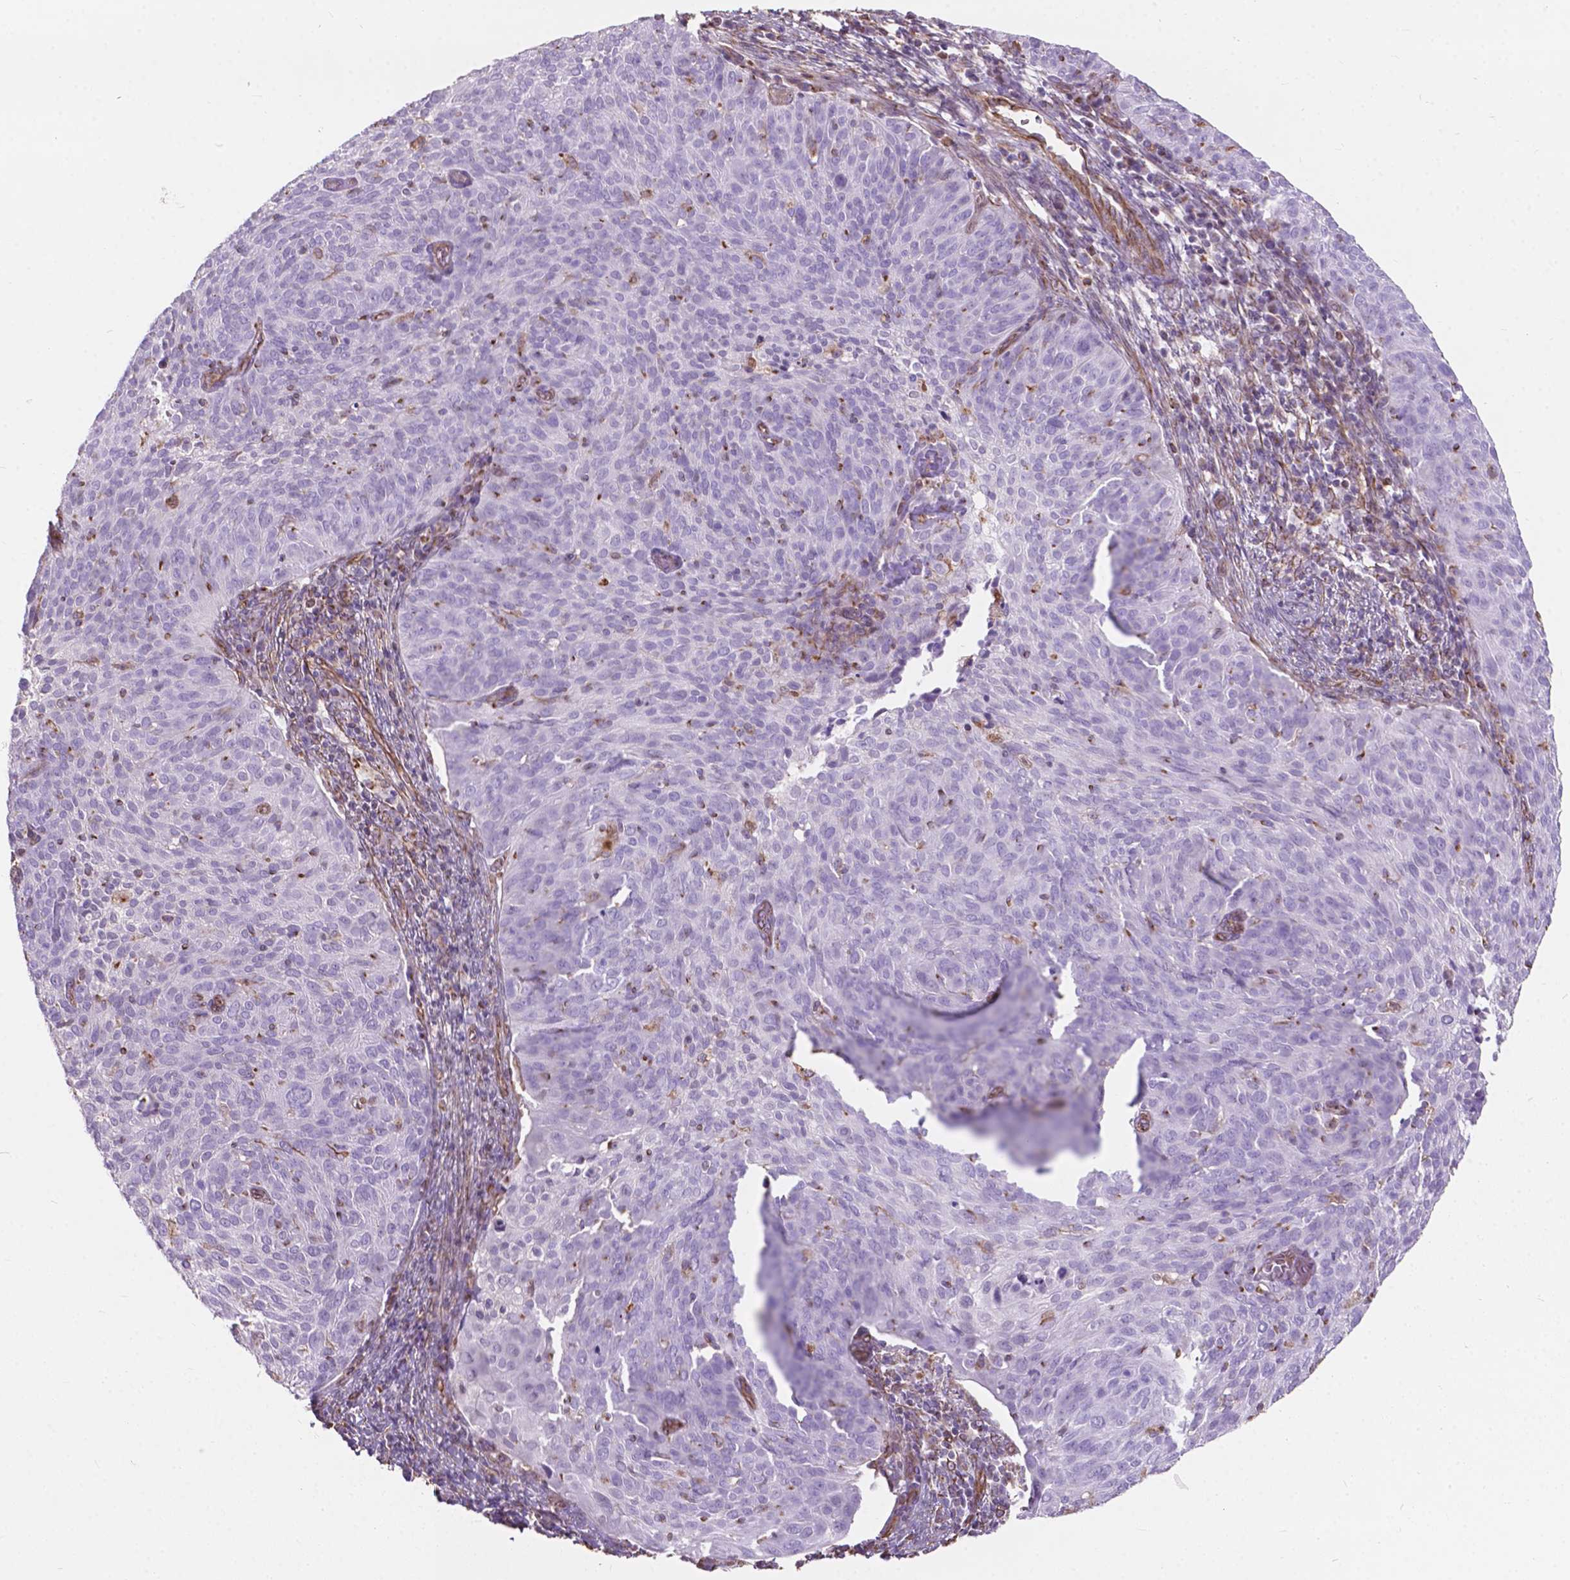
{"staining": {"intensity": "negative", "quantity": "none", "location": "none"}, "tissue": "cervical cancer", "cell_type": "Tumor cells", "image_type": "cancer", "snomed": [{"axis": "morphology", "description": "Squamous cell carcinoma, NOS"}, {"axis": "topography", "description": "Cervix"}], "caption": "An image of cervical cancer (squamous cell carcinoma) stained for a protein demonstrates no brown staining in tumor cells.", "gene": "AMOT", "patient": {"sex": "female", "age": 39}}